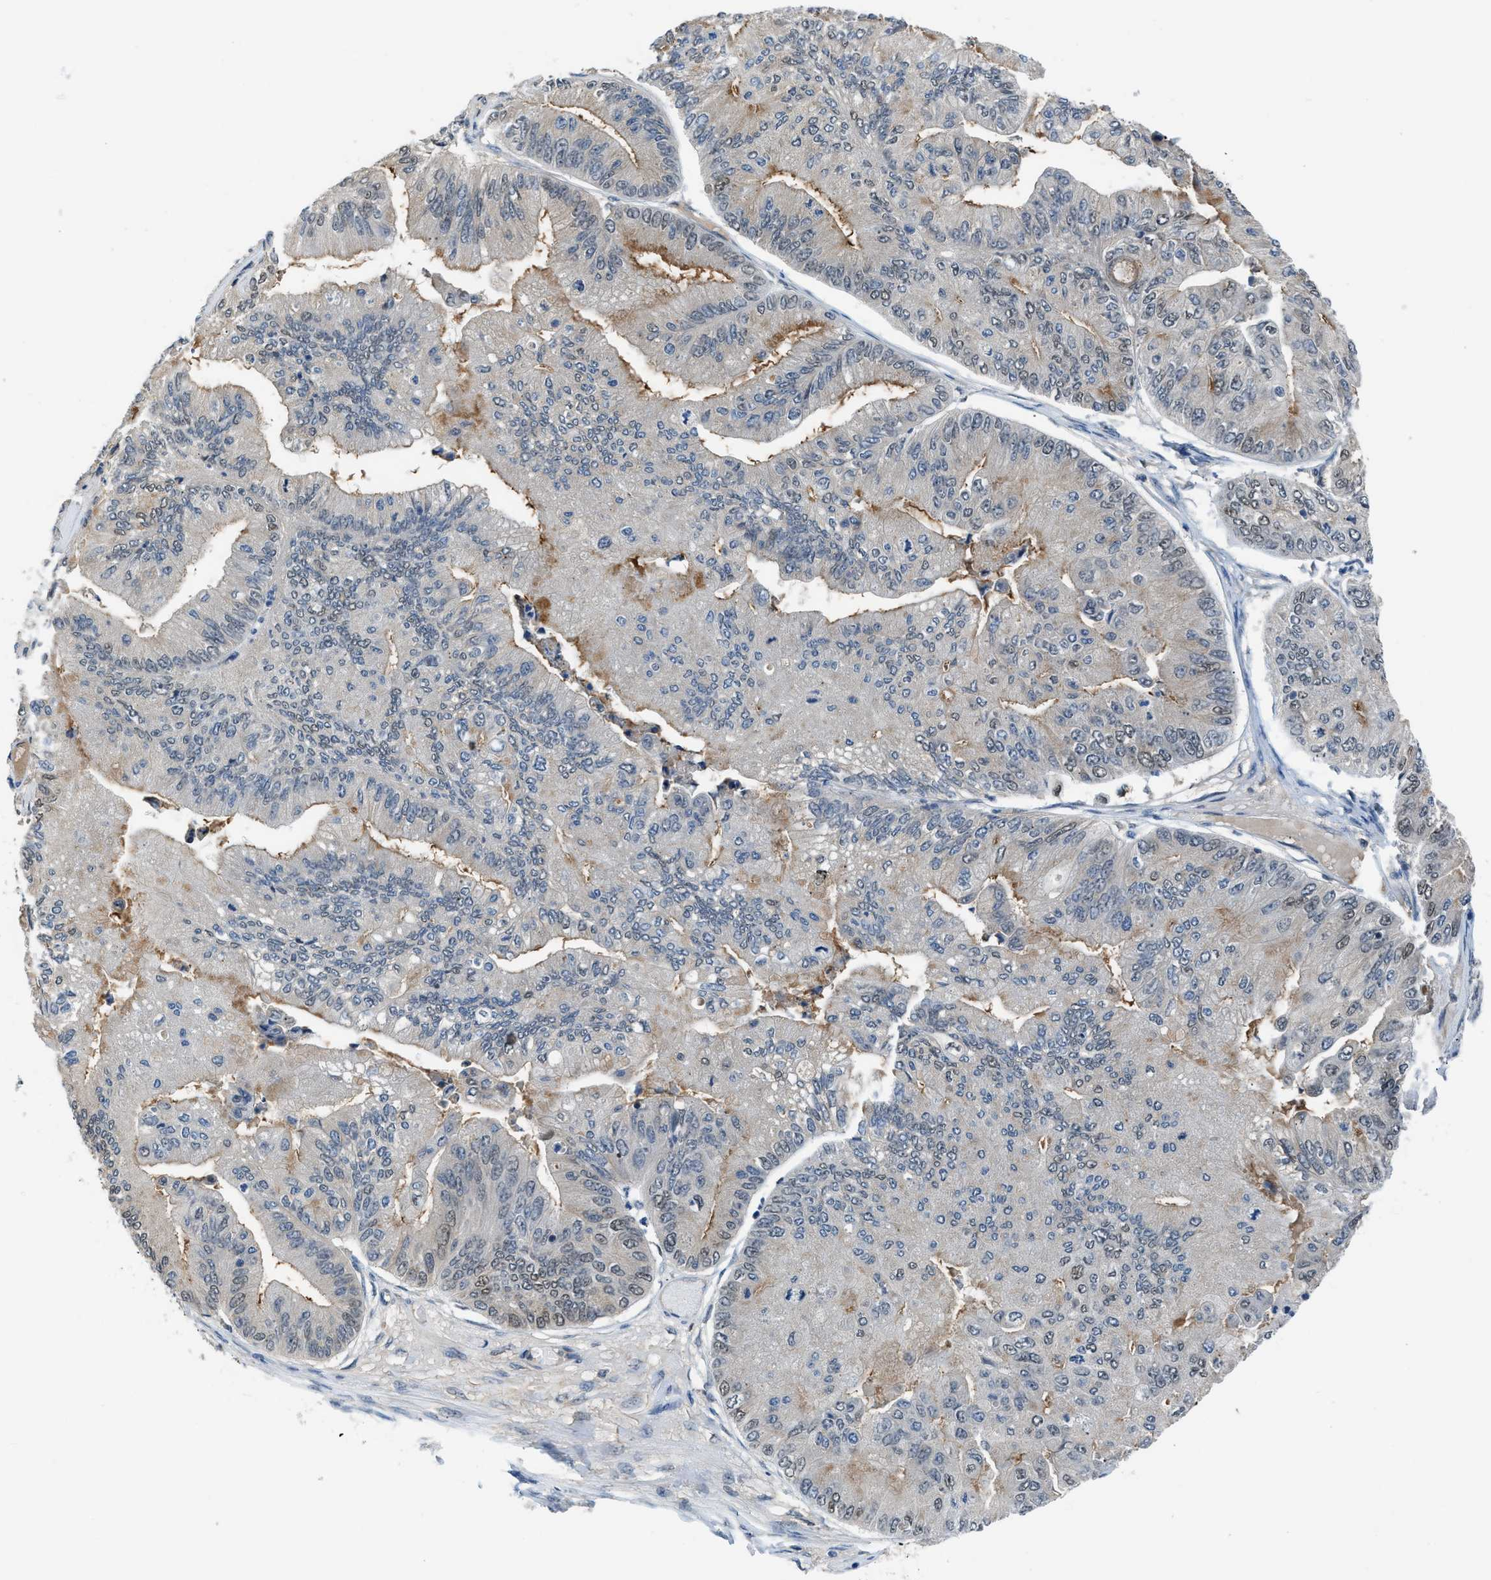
{"staining": {"intensity": "moderate", "quantity": "<25%", "location": "cytoplasmic/membranous"}, "tissue": "ovarian cancer", "cell_type": "Tumor cells", "image_type": "cancer", "snomed": [{"axis": "morphology", "description": "Cystadenocarcinoma, mucinous, NOS"}, {"axis": "topography", "description": "Ovary"}], "caption": "IHC image of ovarian cancer (mucinous cystadenocarcinoma) stained for a protein (brown), which shows low levels of moderate cytoplasmic/membranous positivity in approximately <25% of tumor cells.", "gene": "ALX1", "patient": {"sex": "female", "age": 61}}